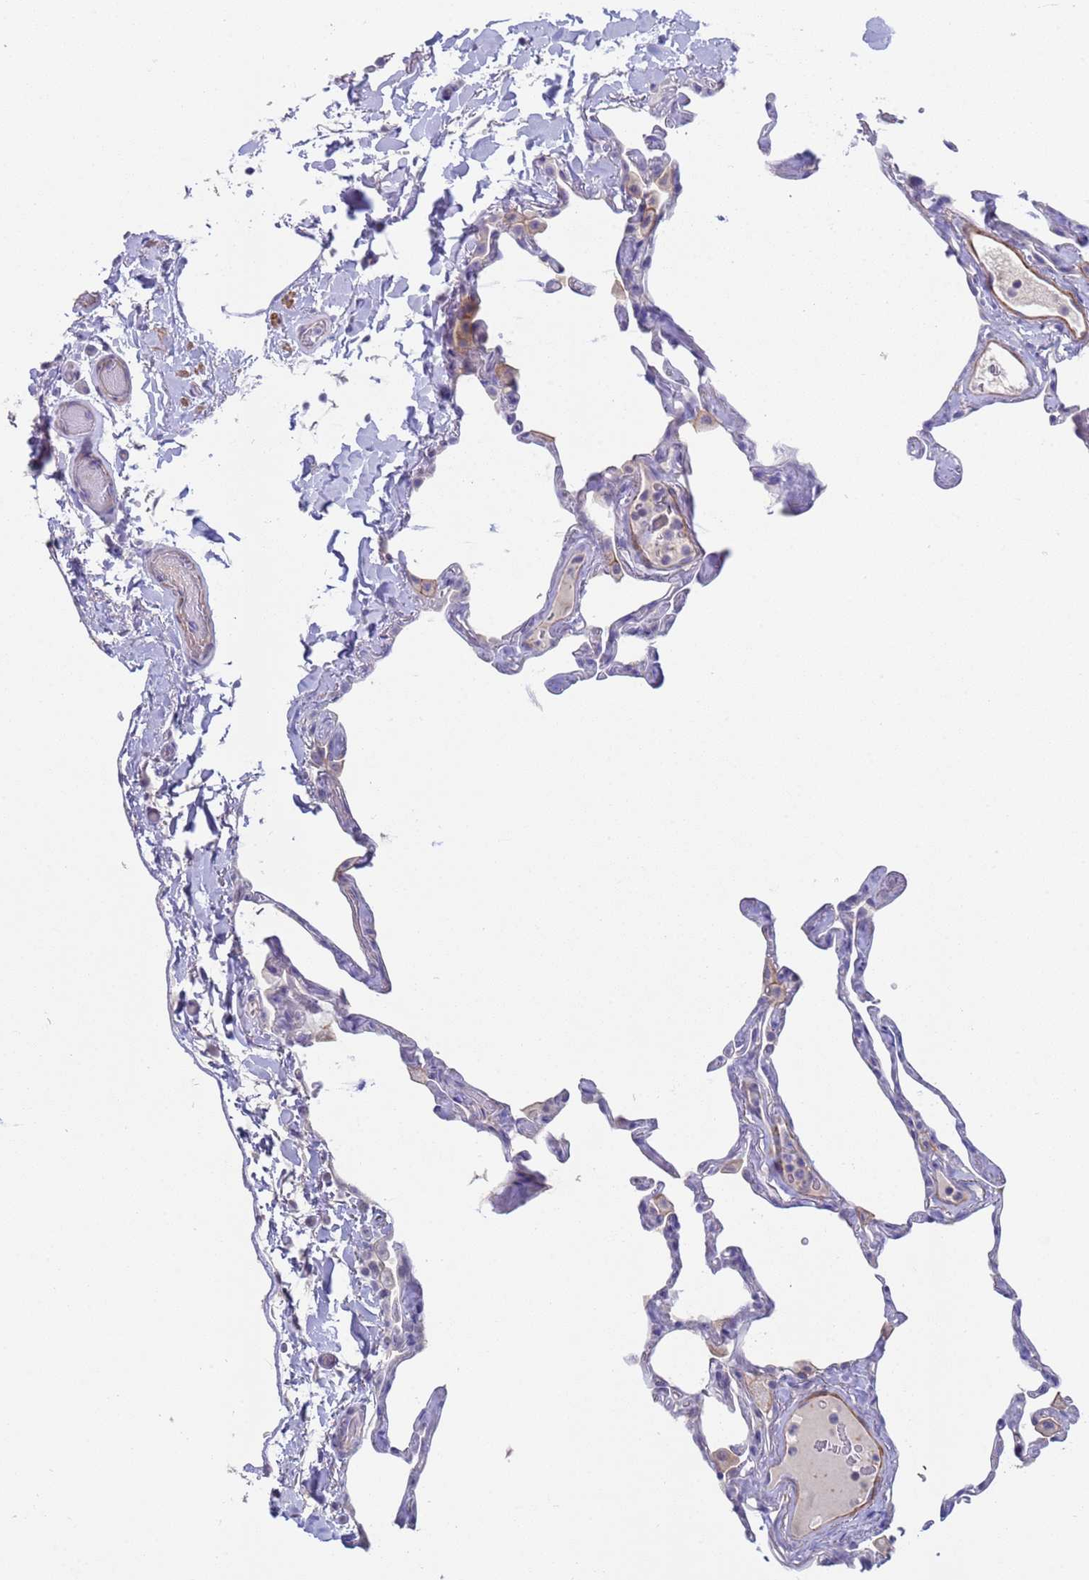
{"staining": {"intensity": "negative", "quantity": "none", "location": "none"}, "tissue": "lung", "cell_type": "Alveolar cells", "image_type": "normal", "snomed": [{"axis": "morphology", "description": "Normal tissue, NOS"}, {"axis": "topography", "description": "Lung"}], "caption": "A micrograph of lung stained for a protein shows no brown staining in alveolar cells.", "gene": "KBTBD3", "patient": {"sex": "male", "age": 65}}